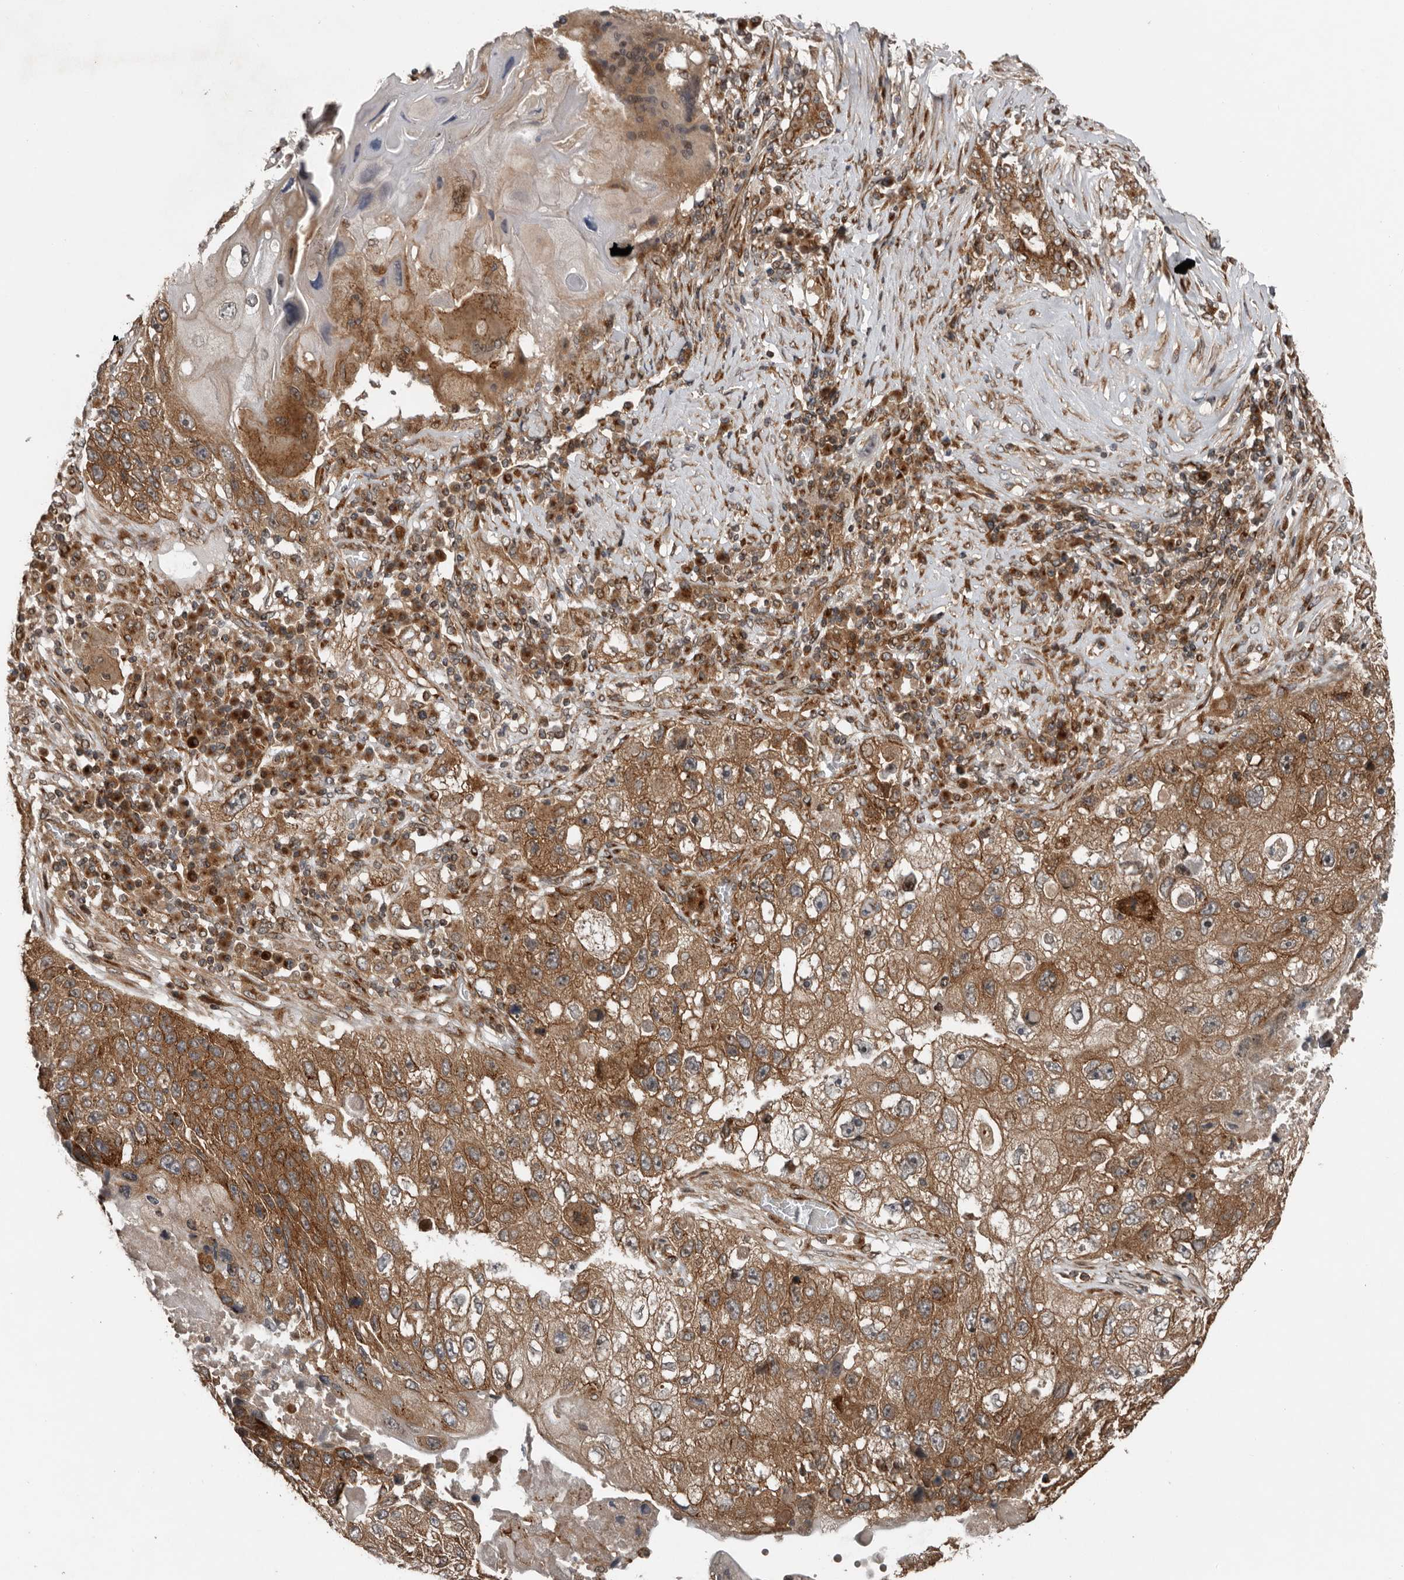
{"staining": {"intensity": "moderate", "quantity": ">75%", "location": "cytoplasmic/membranous"}, "tissue": "lung cancer", "cell_type": "Tumor cells", "image_type": "cancer", "snomed": [{"axis": "morphology", "description": "Squamous cell carcinoma, NOS"}, {"axis": "topography", "description": "Lung"}], "caption": "A brown stain labels moderate cytoplasmic/membranous expression of a protein in human lung cancer tumor cells.", "gene": "CCDC190", "patient": {"sex": "male", "age": 61}}